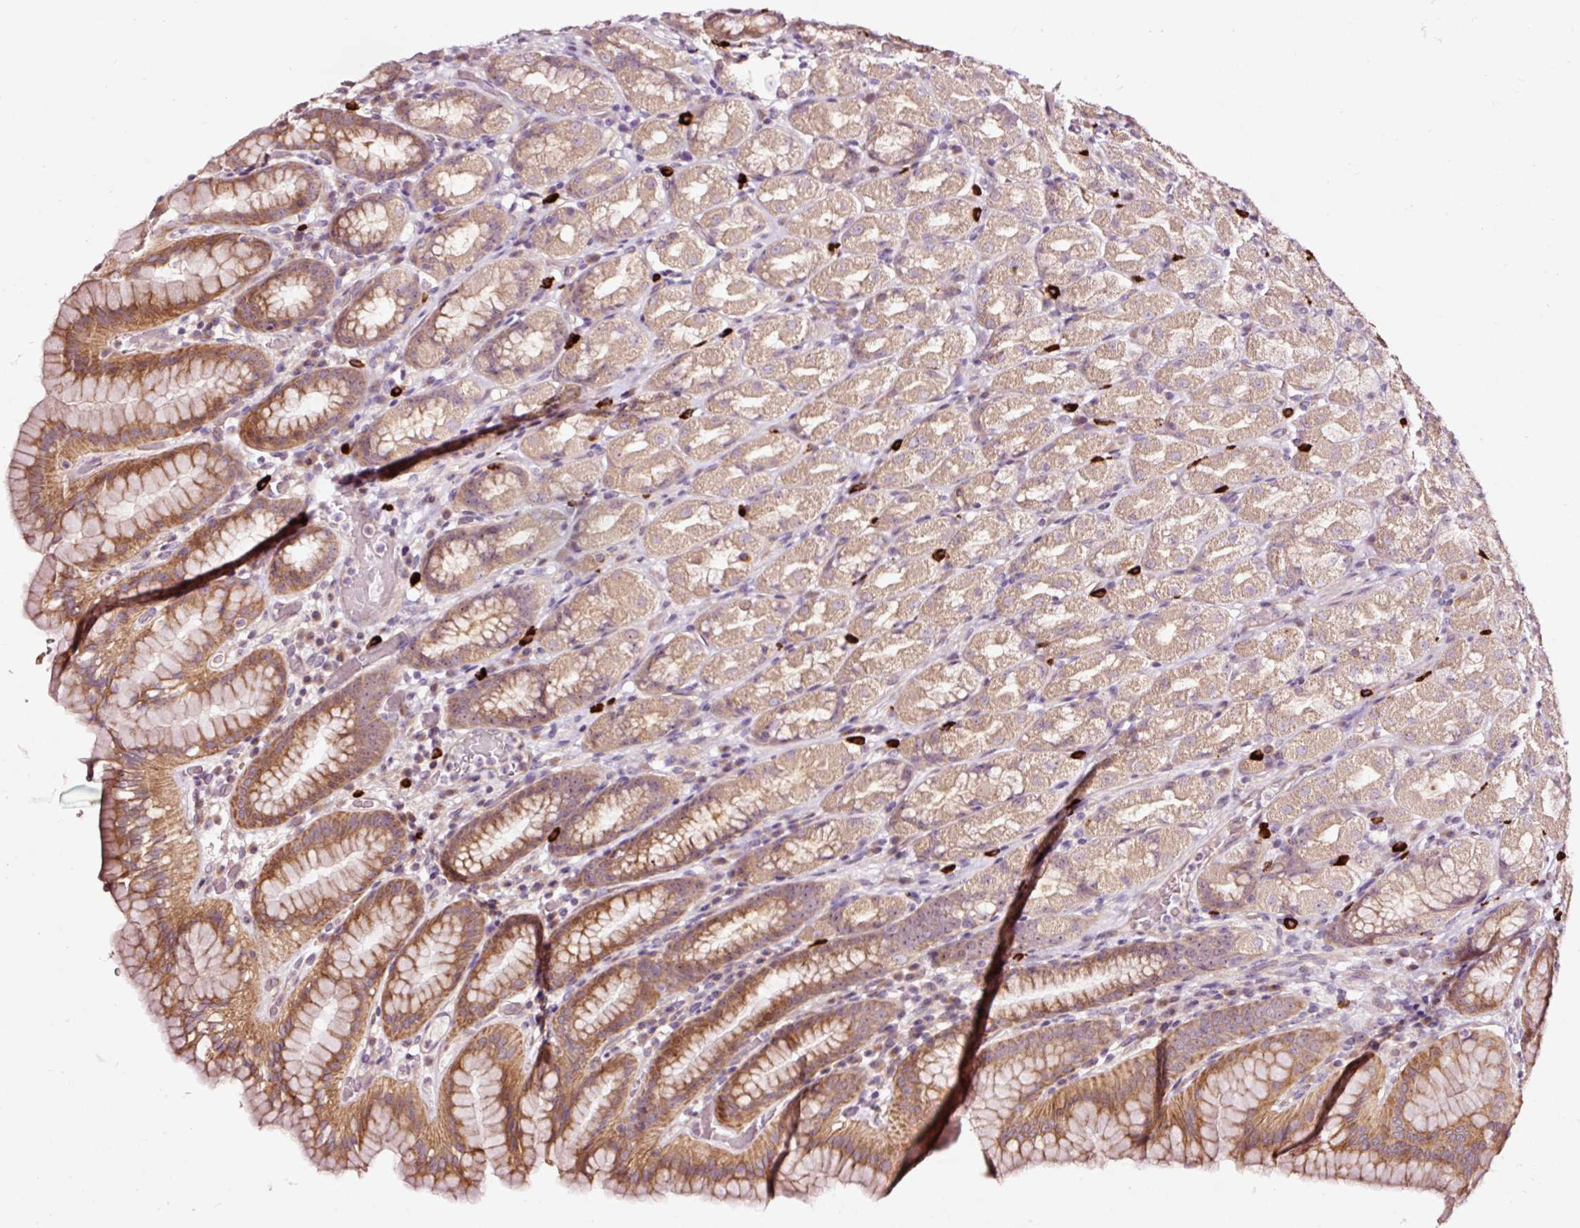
{"staining": {"intensity": "moderate", "quantity": ">75%", "location": "cytoplasmic/membranous"}, "tissue": "stomach", "cell_type": "Glandular cells", "image_type": "normal", "snomed": [{"axis": "morphology", "description": "Normal tissue, NOS"}, {"axis": "topography", "description": "Stomach, upper"}, {"axis": "topography", "description": "Stomach"}], "caption": "Benign stomach shows moderate cytoplasmic/membranous expression in approximately >75% of glandular cells.", "gene": "UTP14A", "patient": {"sex": "male", "age": 68}}